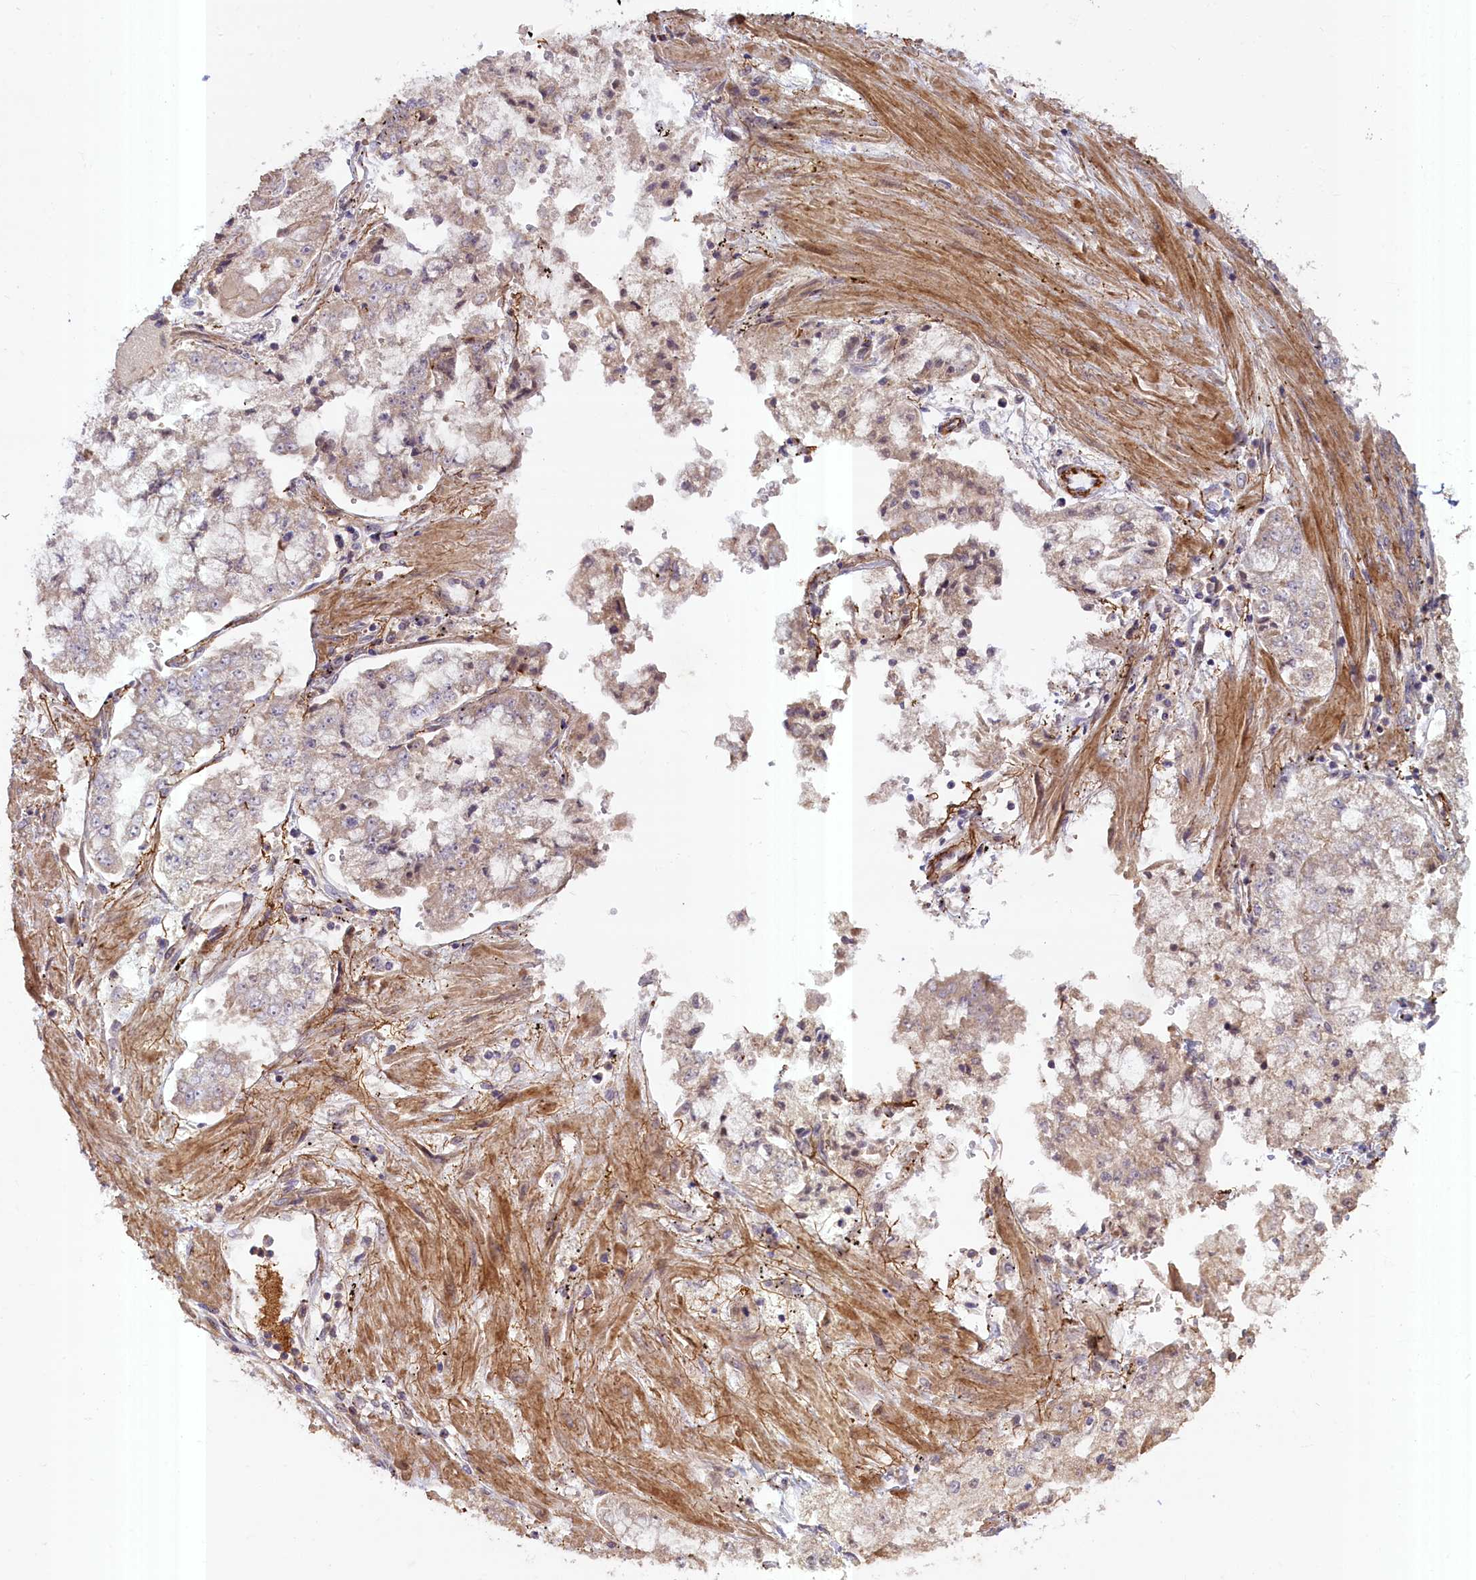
{"staining": {"intensity": "weak", "quantity": "<25%", "location": "cytoplasmic/membranous"}, "tissue": "stomach cancer", "cell_type": "Tumor cells", "image_type": "cancer", "snomed": [{"axis": "morphology", "description": "Adenocarcinoma, NOS"}, {"axis": "topography", "description": "Stomach"}], "caption": "Immunohistochemistry photomicrograph of human adenocarcinoma (stomach) stained for a protein (brown), which demonstrates no staining in tumor cells.", "gene": "FUZ", "patient": {"sex": "male", "age": 76}}